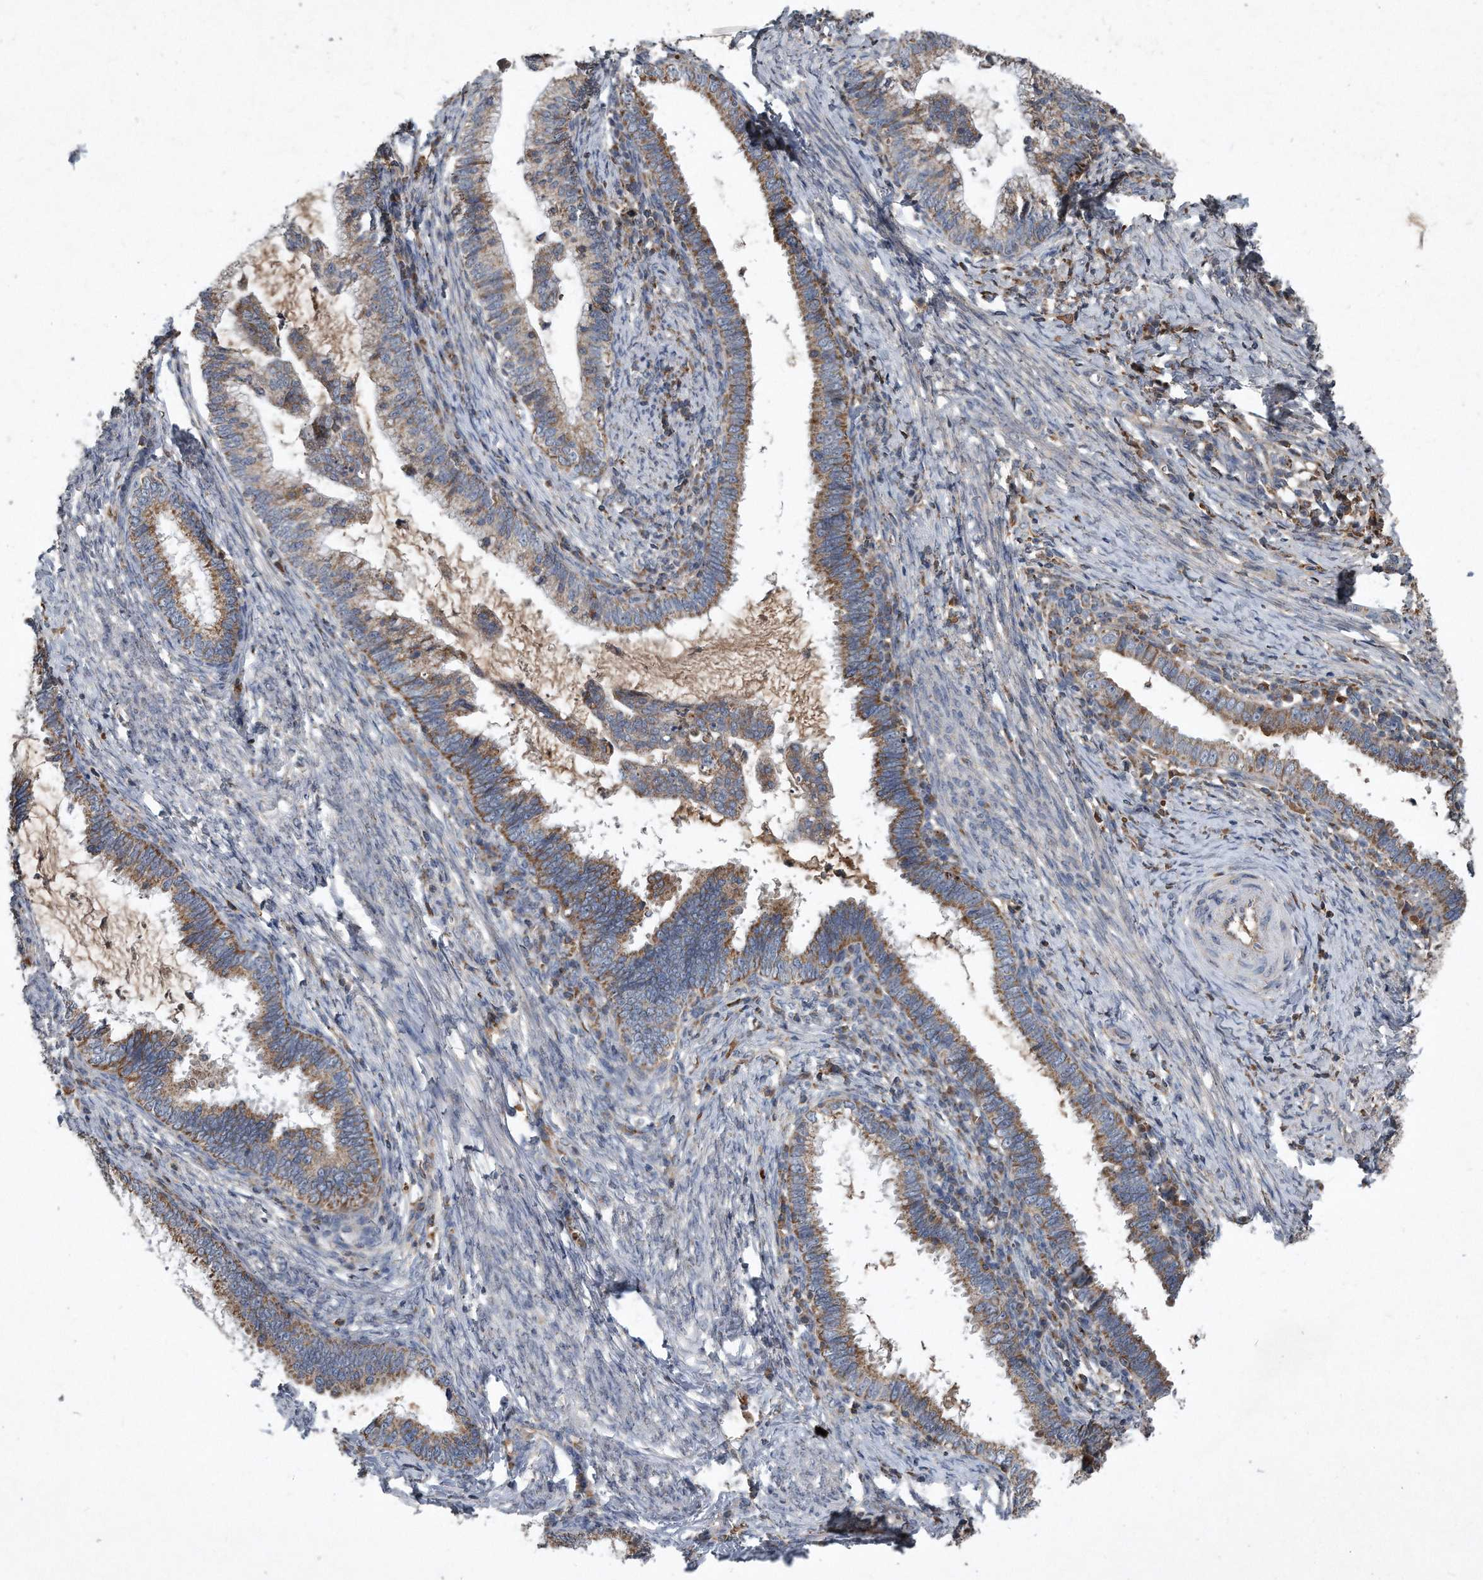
{"staining": {"intensity": "weak", "quantity": ">75%", "location": "cytoplasmic/membranous"}, "tissue": "cervical cancer", "cell_type": "Tumor cells", "image_type": "cancer", "snomed": [{"axis": "morphology", "description": "Adenocarcinoma, NOS"}, {"axis": "topography", "description": "Cervix"}], "caption": "Weak cytoplasmic/membranous expression is present in about >75% of tumor cells in cervical cancer.", "gene": "SDHA", "patient": {"sex": "female", "age": 36}}